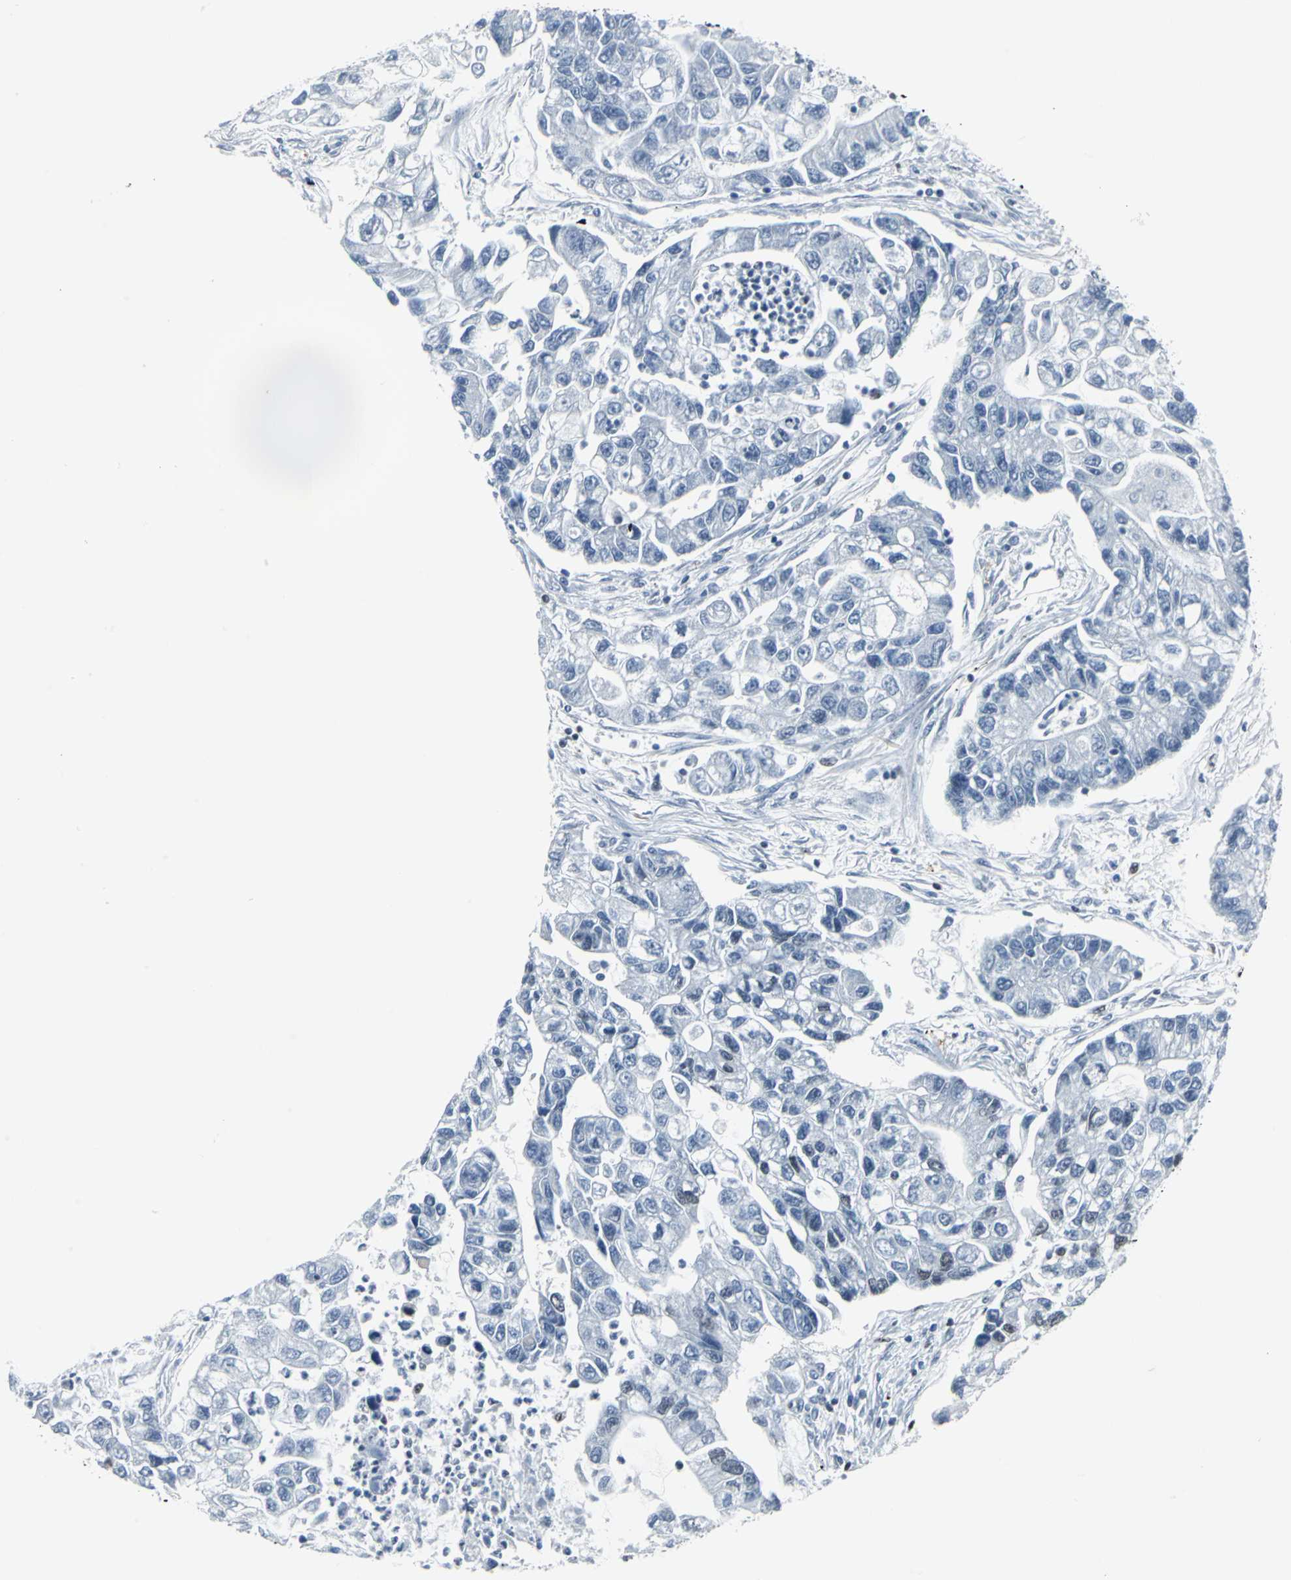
{"staining": {"intensity": "negative", "quantity": "none", "location": "none"}, "tissue": "lung cancer", "cell_type": "Tumor cells", "image_type": "cancer", "snomed": [{"axis": "morphology", "description": "Adenocarcinoma, NOS"}, {"axis": "topography", "description": "Lung"}], "caption": "The histopathology image shows no staining of tumor cells in lung cancer (adenocarcinoma). (DAB immunohistochemistry visualized using brightfield microscopy, high magnification).", "gene": "HDAC2", "patient": {"sex": "female", "age": 51}}